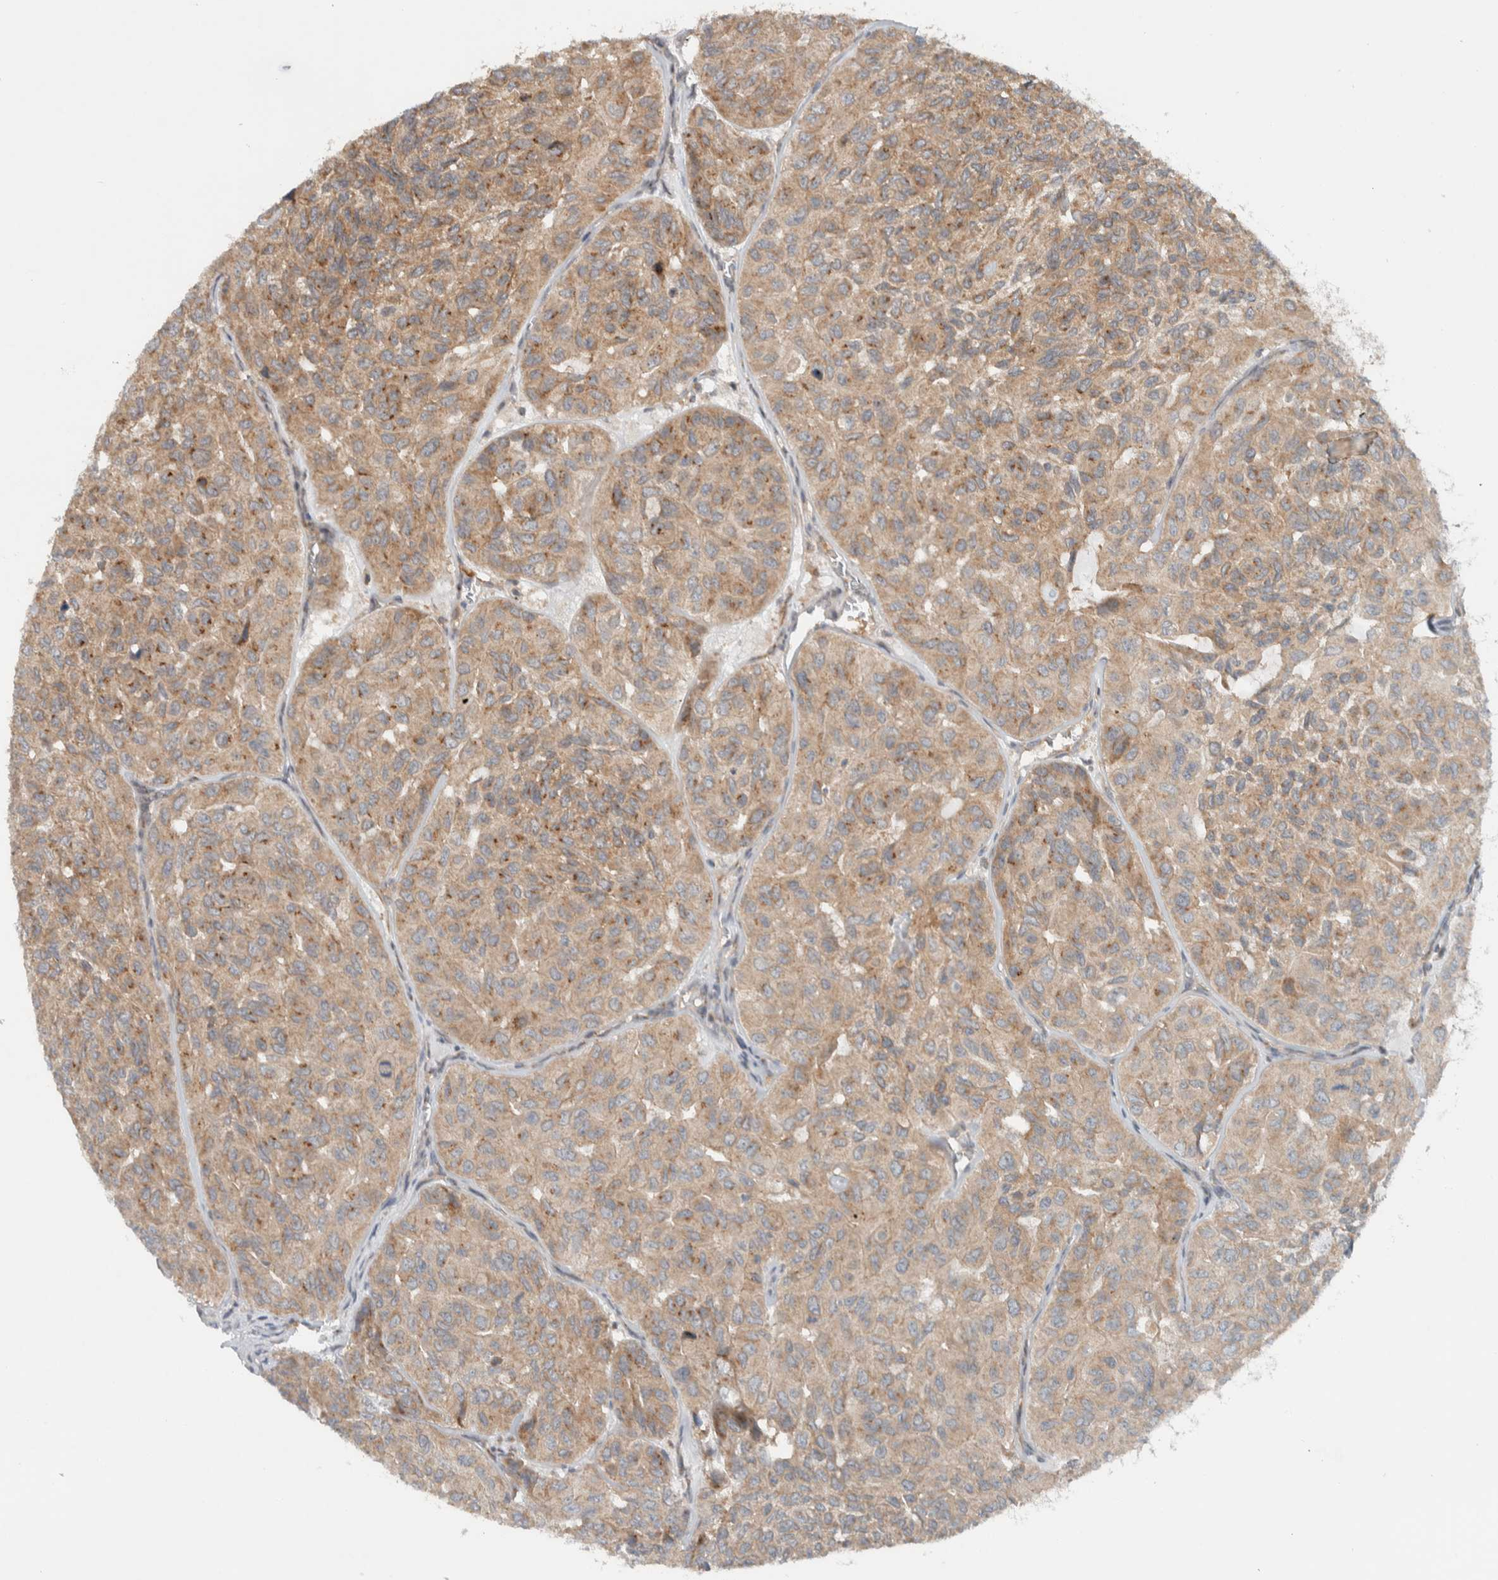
{"staining": {"intensity": "moderate", "quantity": ">75%", "location": "cytoplasmic/membranous"}, "tissue": "head and neck cancer", "cell_type": "Tumor cells", "image_type": "cancer", "snomed": [{"axis": "morphology", "description": "Adenocarcinoma, NOS"}, {"axis": "topography", "description": "Salivary gland, NOS"}, {"axis": "topography", "description": "Head-Neck"}], "caption": "Immunohistochemistry (IHC) of human head and neck cancer (adenocarcinoma) demonstrates medium levels of moderate cytoplasmic/membranous staining in about >75% of tumor cells.", "gene": "RERE", "patient": {"sex": "female", "age": 76}}